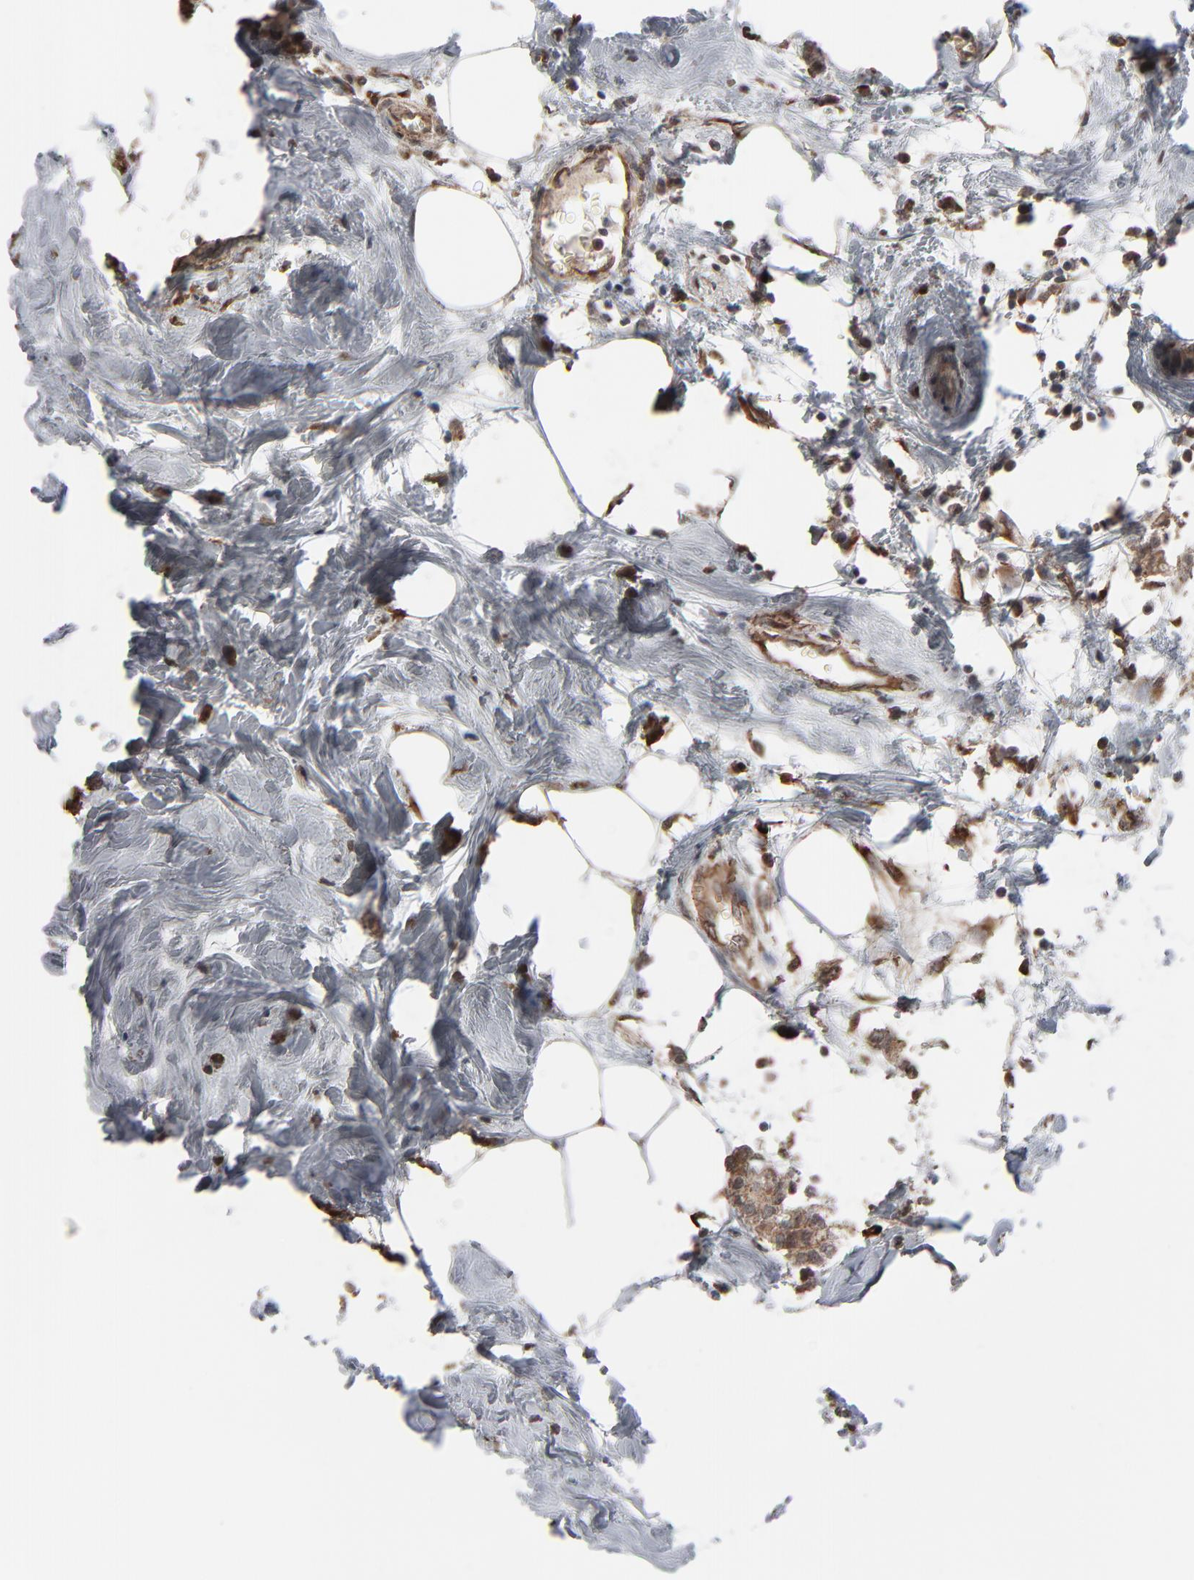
{"staining": {"intensity": "moderate", "quantity": ">75%", "location": "cytoplasmic/membranous"}, "tissue": "breast cancer", "cell_type": "Tumor cells", "image_type": "cancer", "snomed": [{"axis": "morphology", "description": "Duct carcinoma"}, {"axis": "topography", "description": "Breast"}], "caption": "IHC (DAB (3,3'-diaminobenzidine)) staining of human breast cancer (intraductal carcinoma) demonstrates moderate cytoplasmic/membranous protein staining in about >75% of tumor cells. (Brightfield microscopy of DAB IHC at high magnification).", "gene": "CTNND1", "patient": {"sex": "female", "age": 84}}